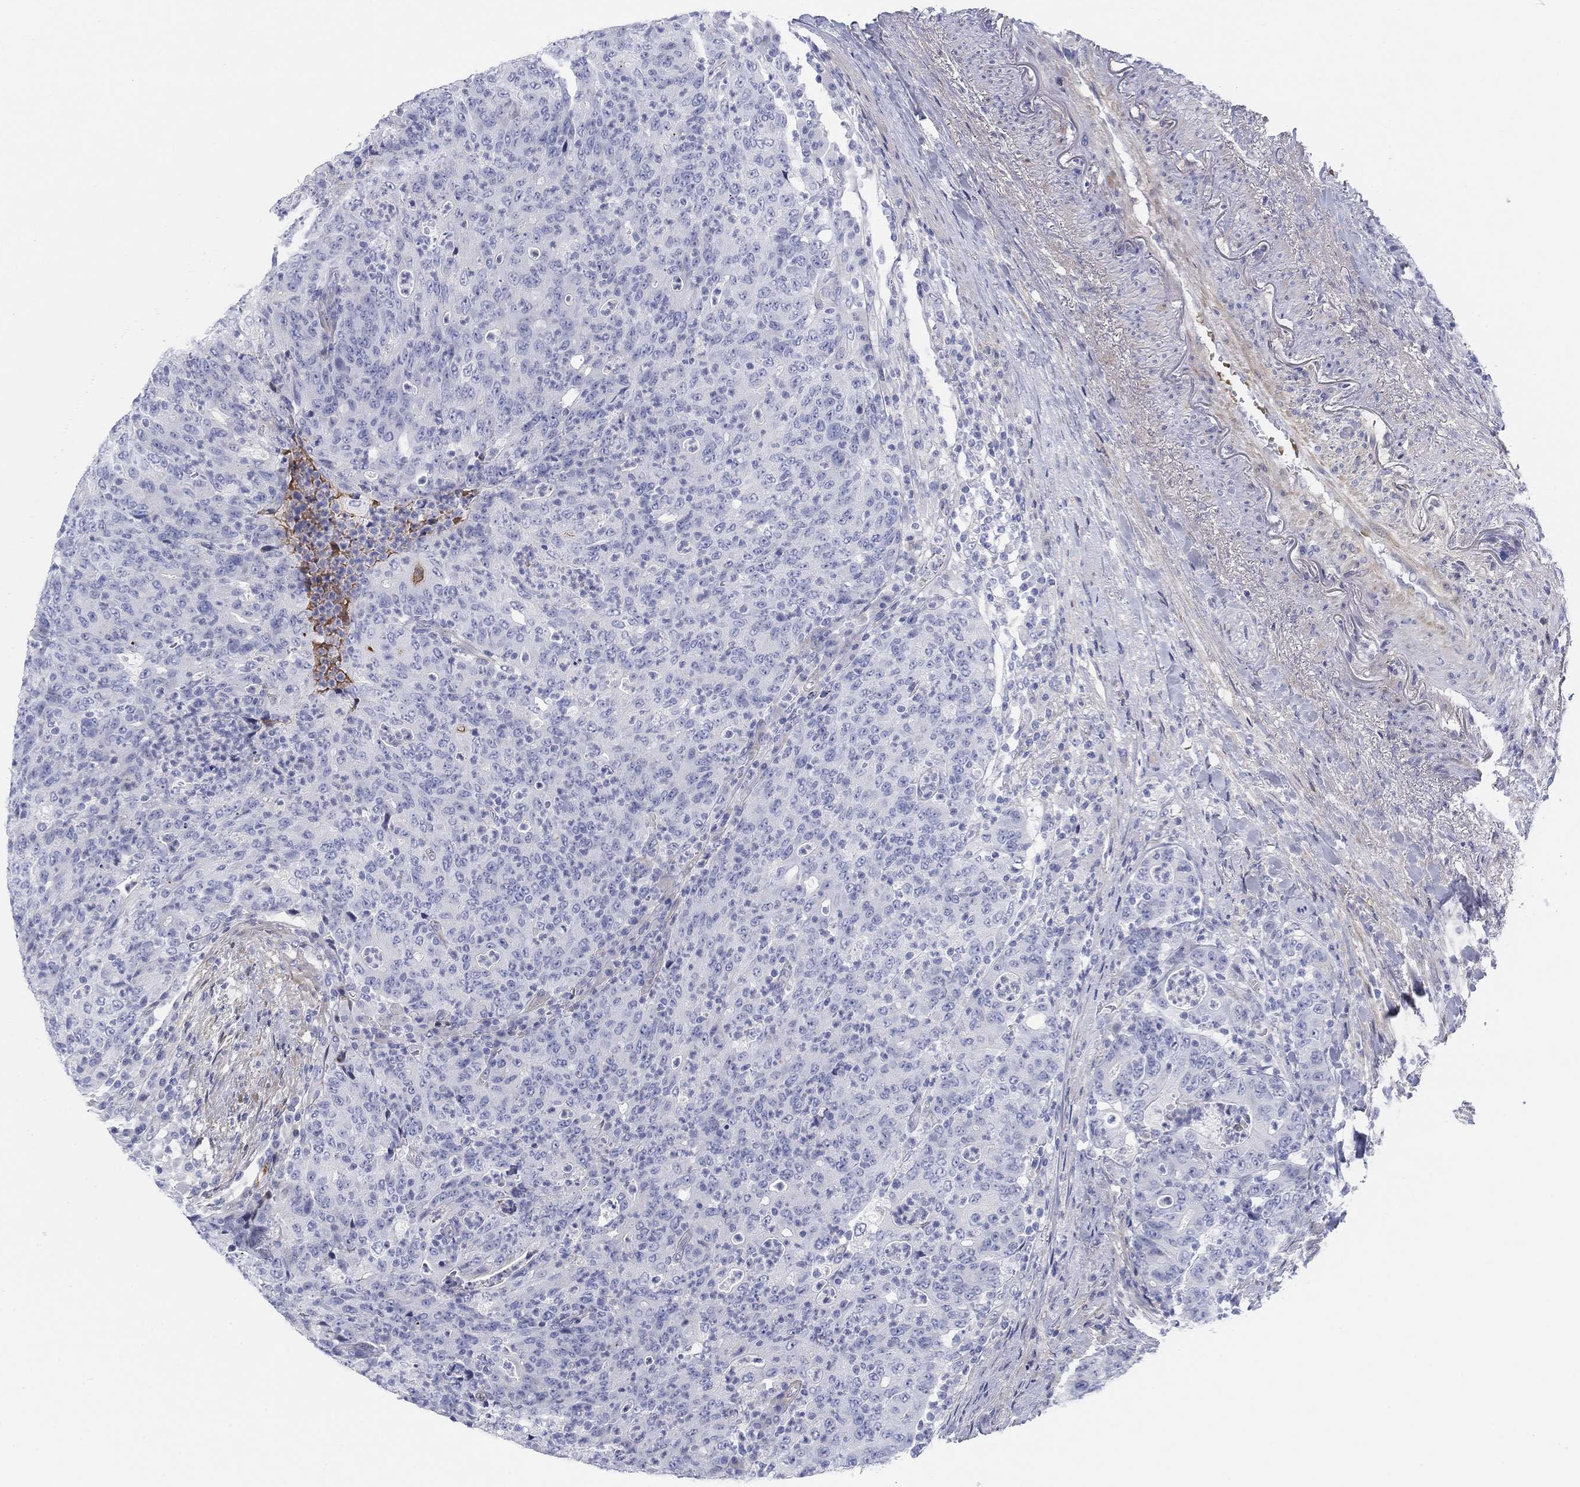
{"staining": {"intensity": "negative", "quantity": "none", "location": "none"}, "tissue": "colorectal cancer", "cell_type": "Tumor cells", "image_type": "cancer", "snomed": [{"axis": "morphology", "description": "Adenocarcinoma, NOS"}, {"axis": "topography", "description": "Colon"}], "caption": "Colorectal cancer (adenocarcinoma) was stained to show a protein in brown. There is no significant staining in tumor cells.", "gene": "HEATR4", "patient": {"sex": "male", "age": 70}}